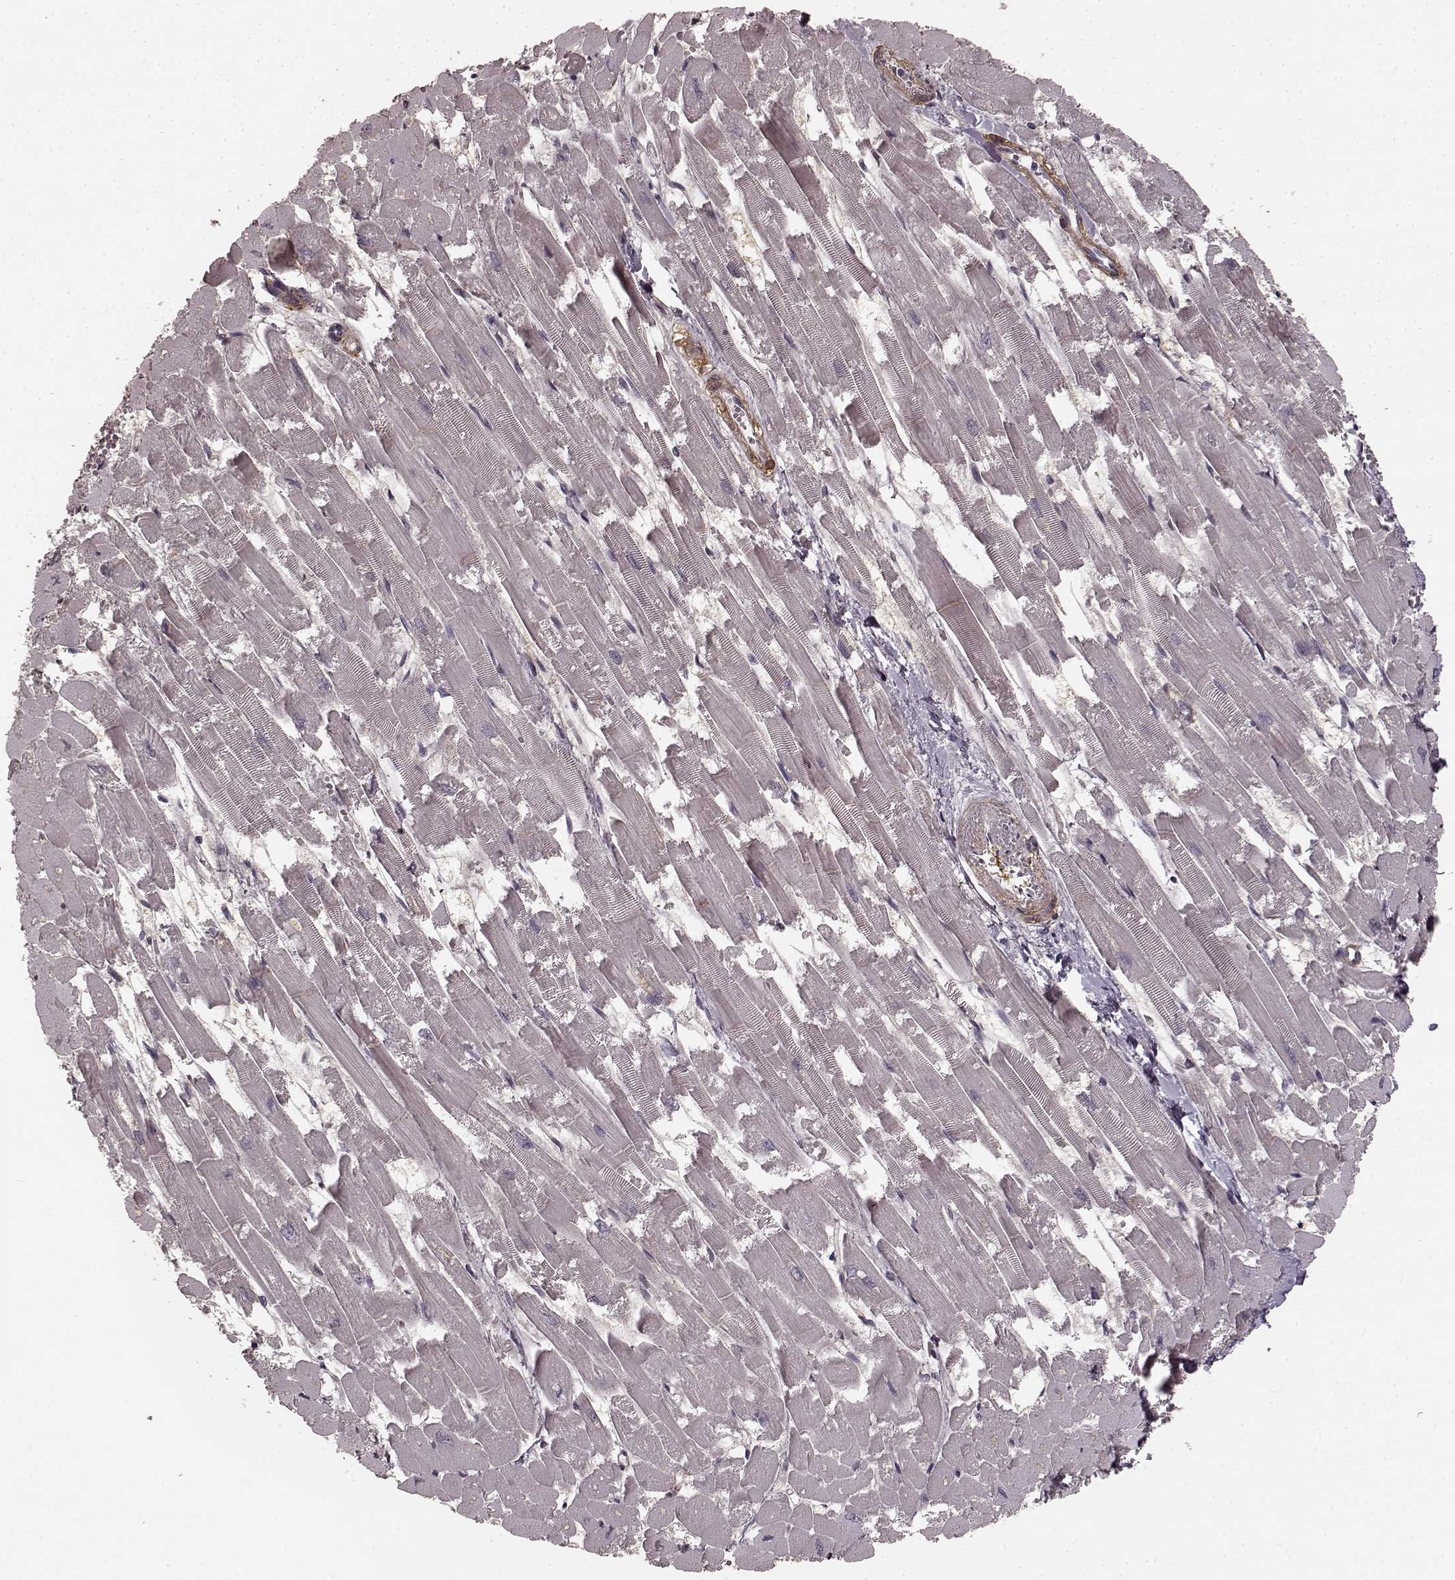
{"staining": {"intensity": "negative", "quantity": "none", "location": "none"}, "tissue": "heart muscle", "cell_type": "Cardiomyocytes", "image_type": "normal", "snomed": [{"axis": "morphology", "description": "Normal tissue, NOS"}, {"axis": "topography", "description": "Heart"}], "caption": "This is an immunohistochemistry (IHC) image of normal heart muscle. There is no positivity in cardiomyocytes.", "gene": "PRKCE", "patient": {"sex": "female", "age": 52}}